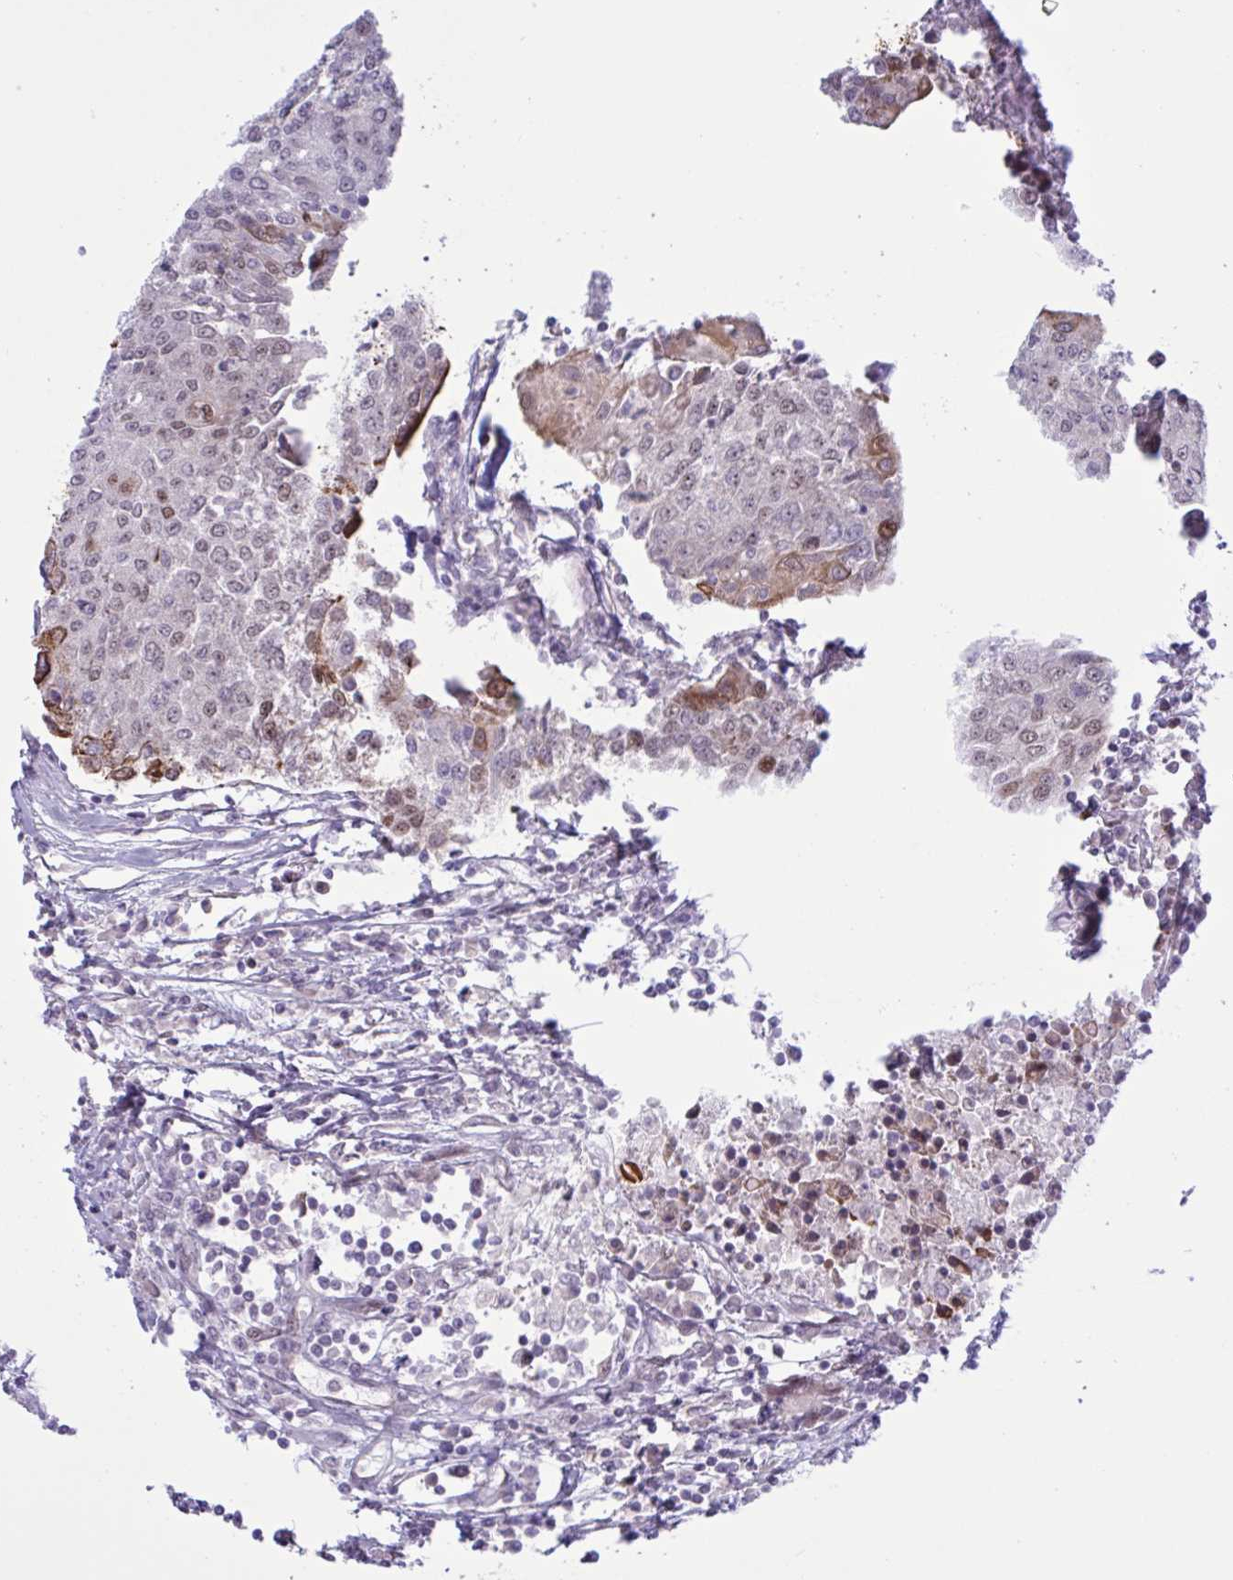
{"staining": {"intensity": "moderate", "quantity": "25%-75%", "location": "nuclear"}, "tissue": "urothelial cancer", "cell_type": "Tumor cells", "image_type": "cancer", "snomed": [{"axis": "morphology", "description": "Urothelial carcinoma, High grade"}, {"axis": "topography", "description": "Urinary bladder"}], "caption": "A photomicrograph of high-grade urothelial carcinoma stained for a protein displays moderate nuclear brown staining in tumor cells.", "gene": "PRMT6", "patient": {"sex": "female", "age": 85}}